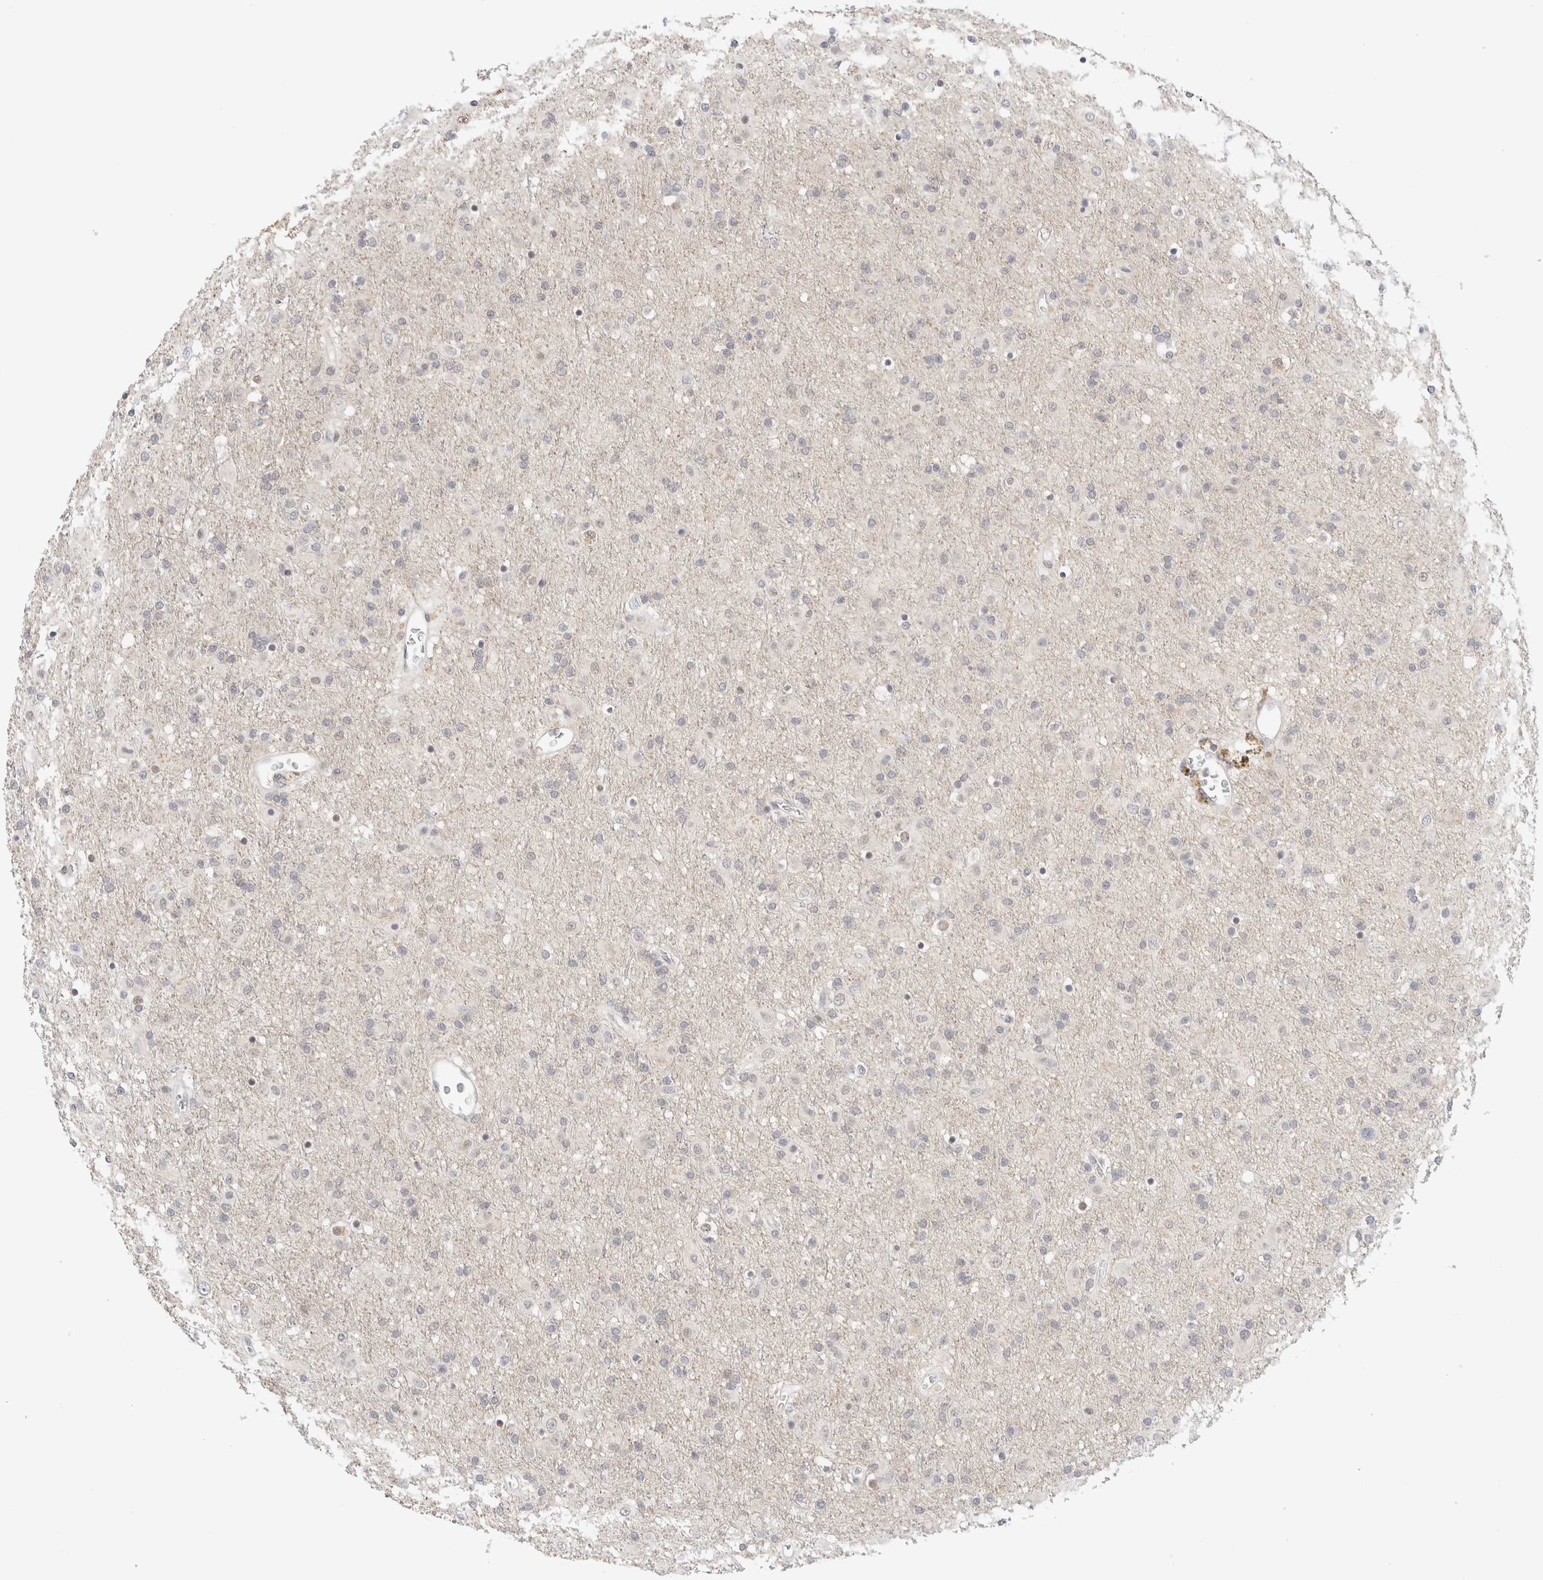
{"staining": {"intensity": "negative", "quantity": "none", "location": "none"}, "tissue": "glioma", "cell_type": "Tumor cells", "image_type": "cancer", "snomed": [{"axis": "morphology", "description": "Glioma, malignant, Low grade"}, {"axis": "topography", "description": "Brain"}], "caption": "This is an immunohistochemistry image of glioma. There is no staining in tumor cells.", "gene": "HDLBP", "patient": {"sex": "male", "age": 65}}